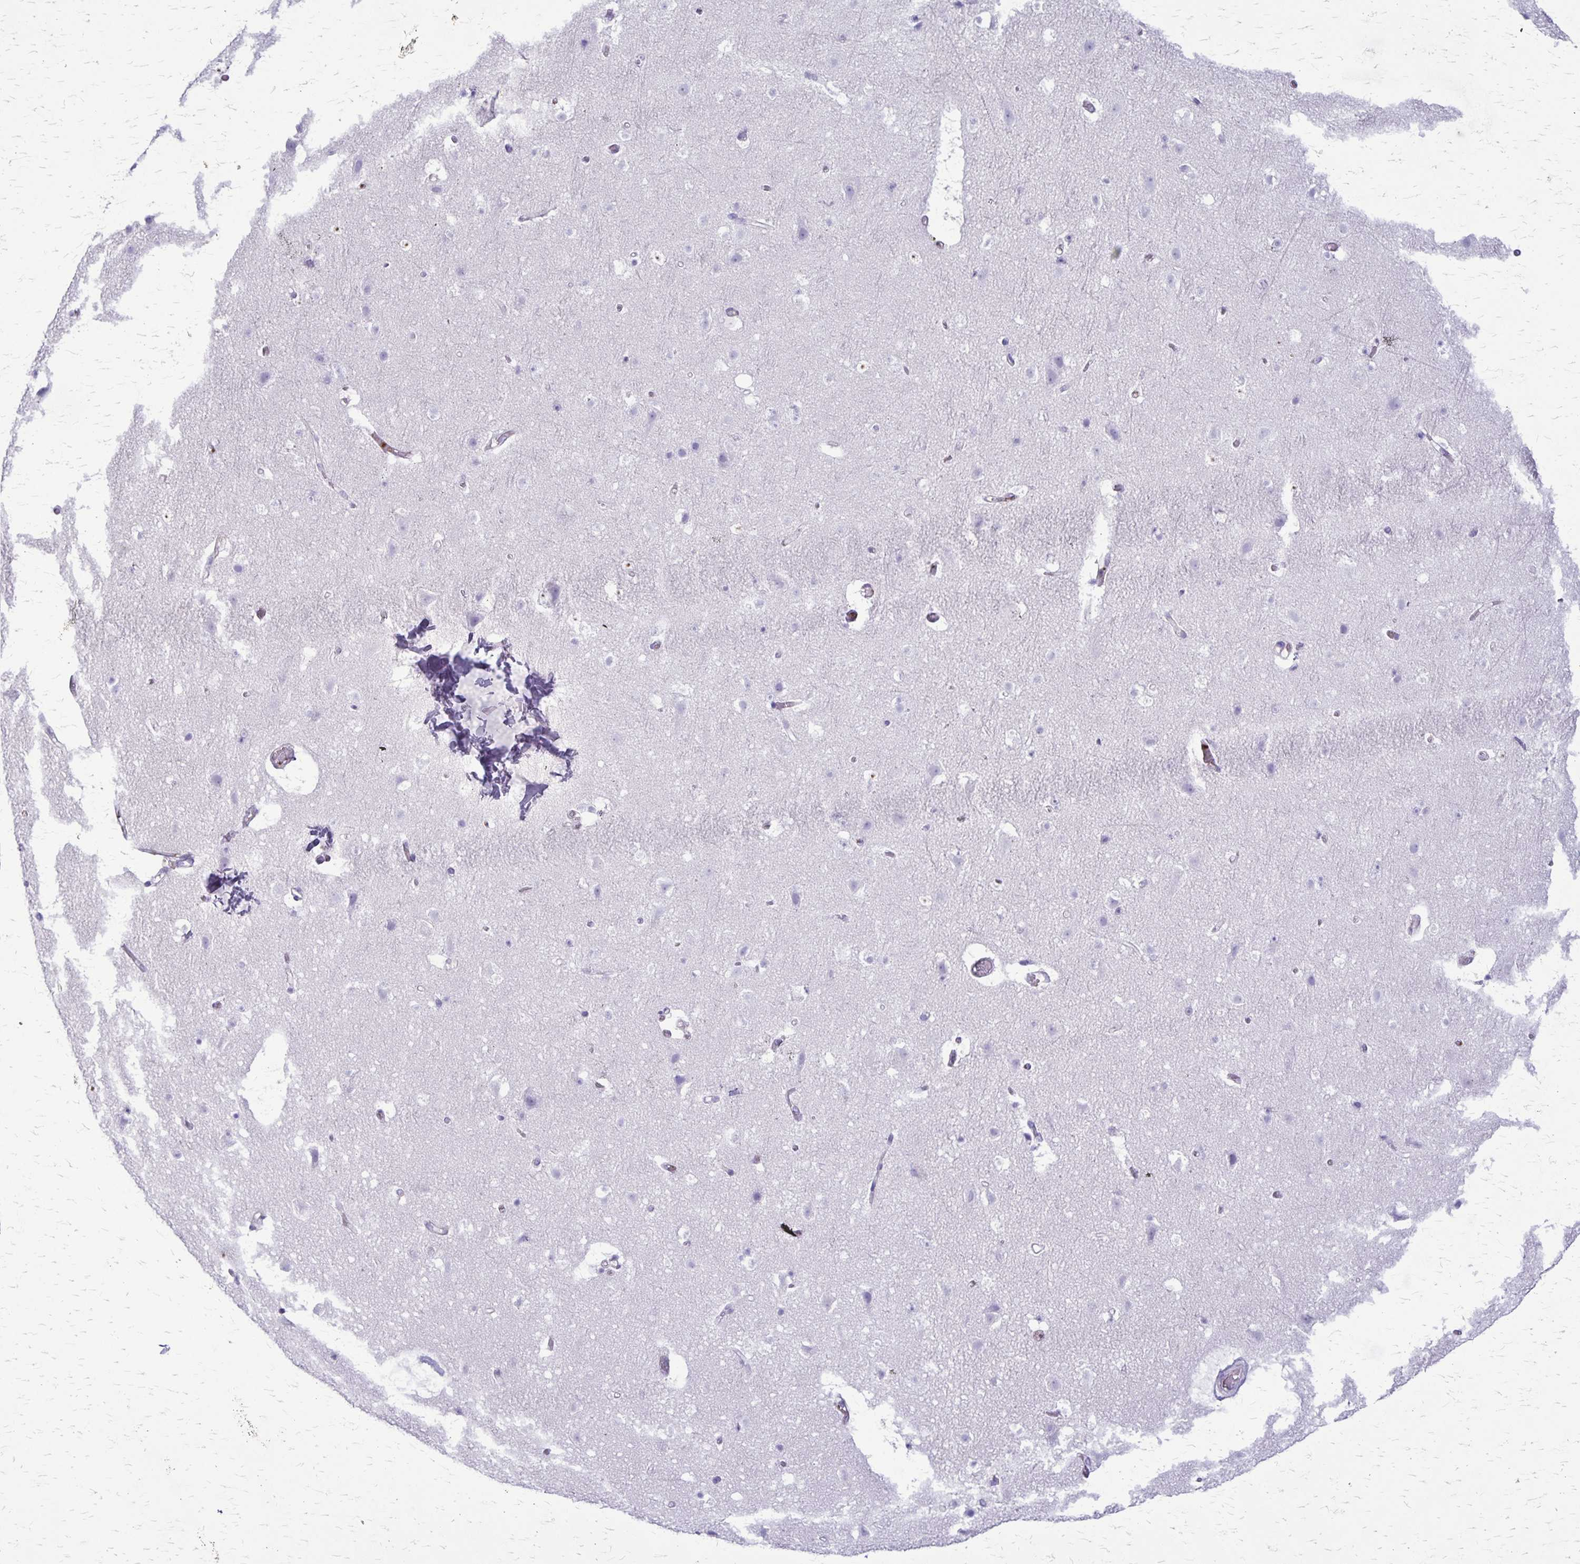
{"staining": {"intensity": "negative", "quantity": "none", "location": "none"}, "tissue": "cerebral cortex", "cell_type": "Endothelial cells", "image_type": "normal", "snomed": [{"axis": "morphology", "description": "Normal tissue, NOS"}, {"axis": "topography", "description": "Cerebral cortex"}], "caption": "DAB immunohistochemical staining of benign cerebral cortex shows no significant expression in endothelial cells.", "gene": "GP9", "patient": {"sex": "female", "age": 42}}